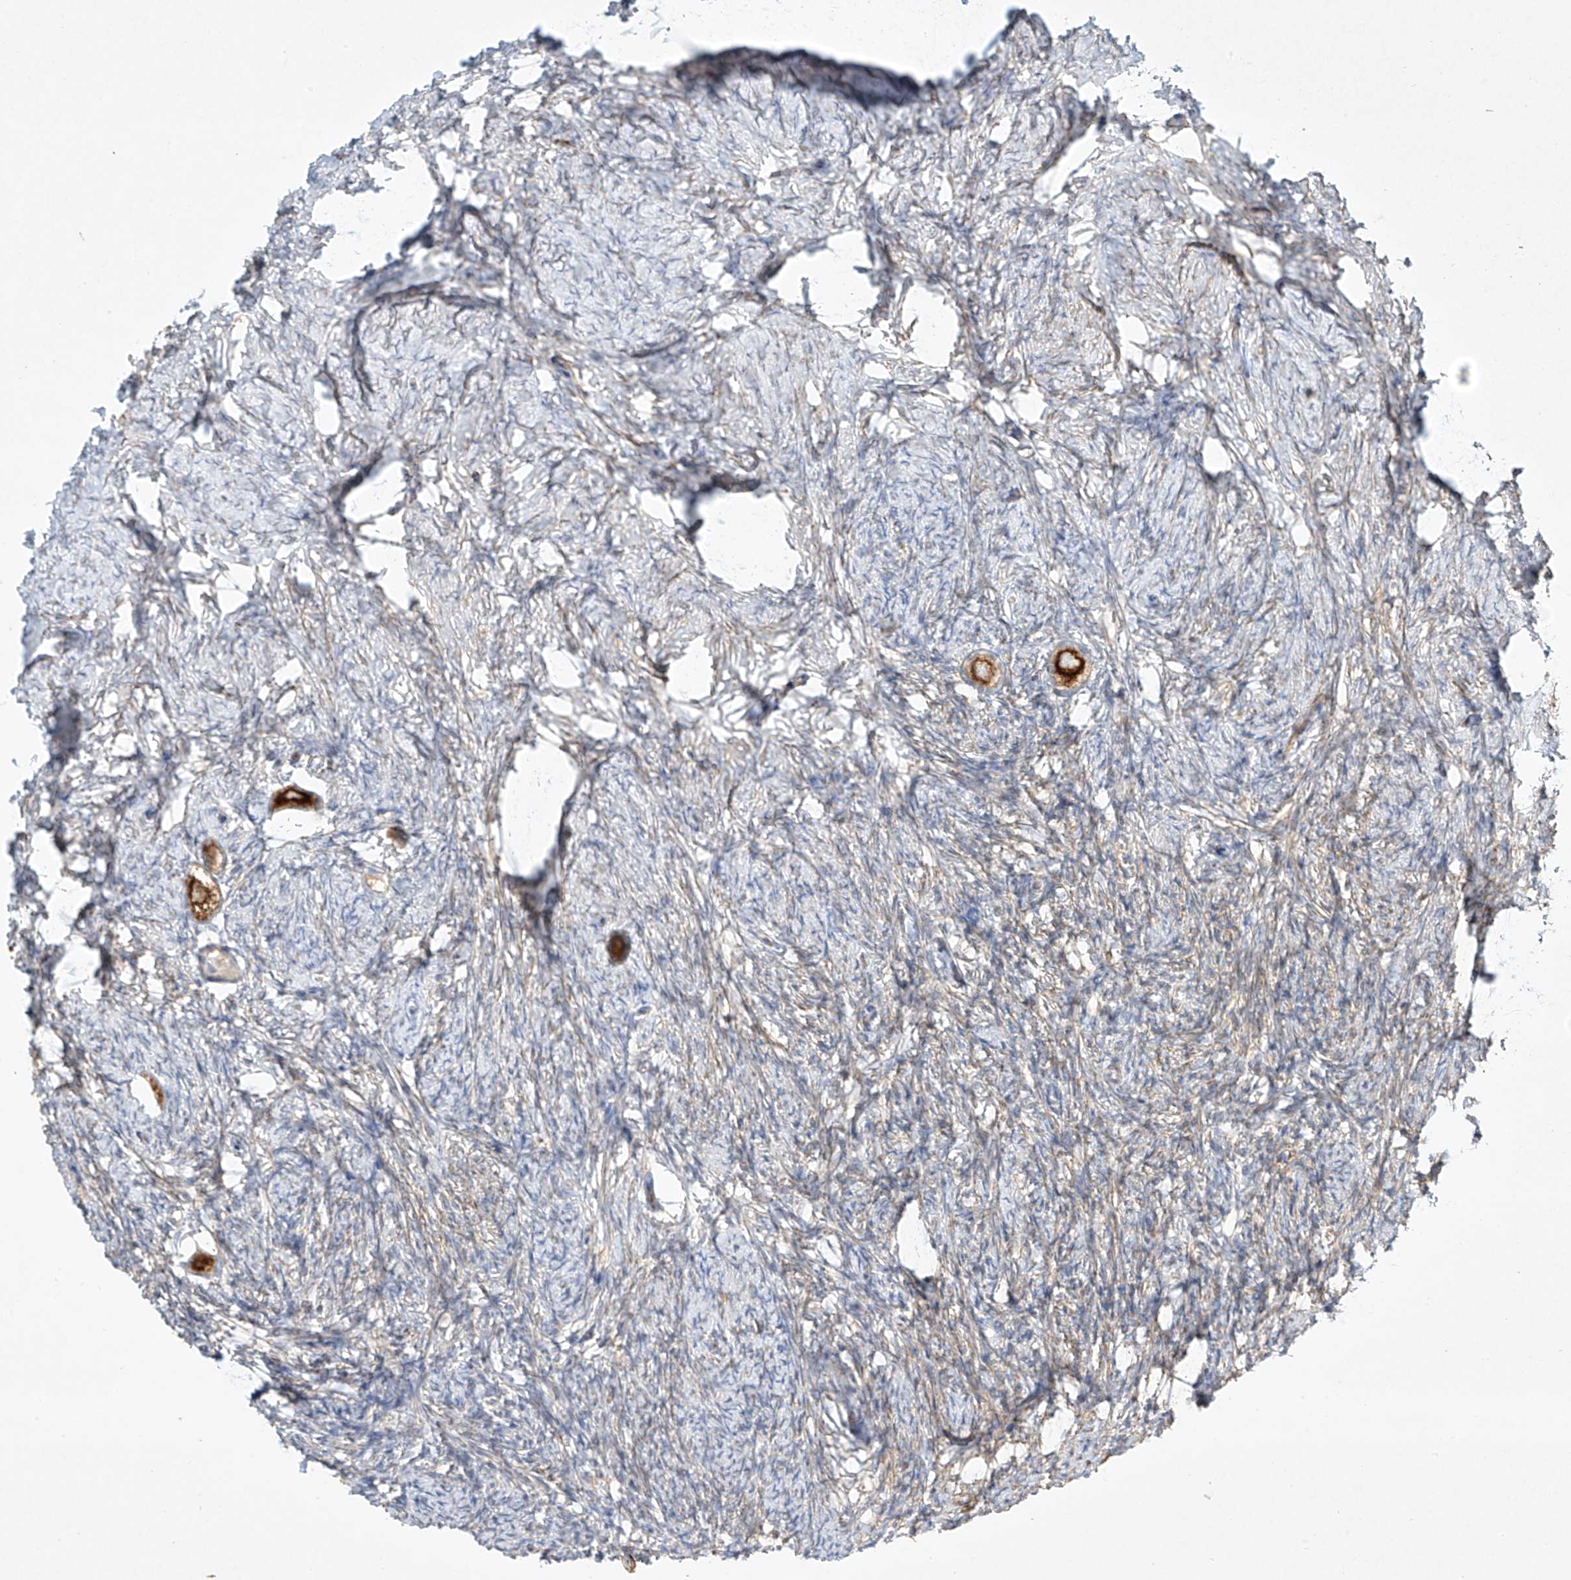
{"staining": {"intensity": "strong", "quantity": ">75%", "location": "cytoplasmic/membranous"}, "tissue": "ovary", "cell_type": "Follicle cells", "image_type": "normal", "snomed": [{"axis": "morphology", "description": "Normal tissue, NOS"}, {"axis": "topography", "description": "Ovary"}], "caption": "This photomicrograph demonstrates normal ovary stained with immunohistochemistry to label a protein in brown. The cytoplasmic/membranous of follicle cells show strong positivity for the protein. Nuclei are counter-stained blue.", "gene": "REEP2", "patient": {"sex": "female", "age": 27}}